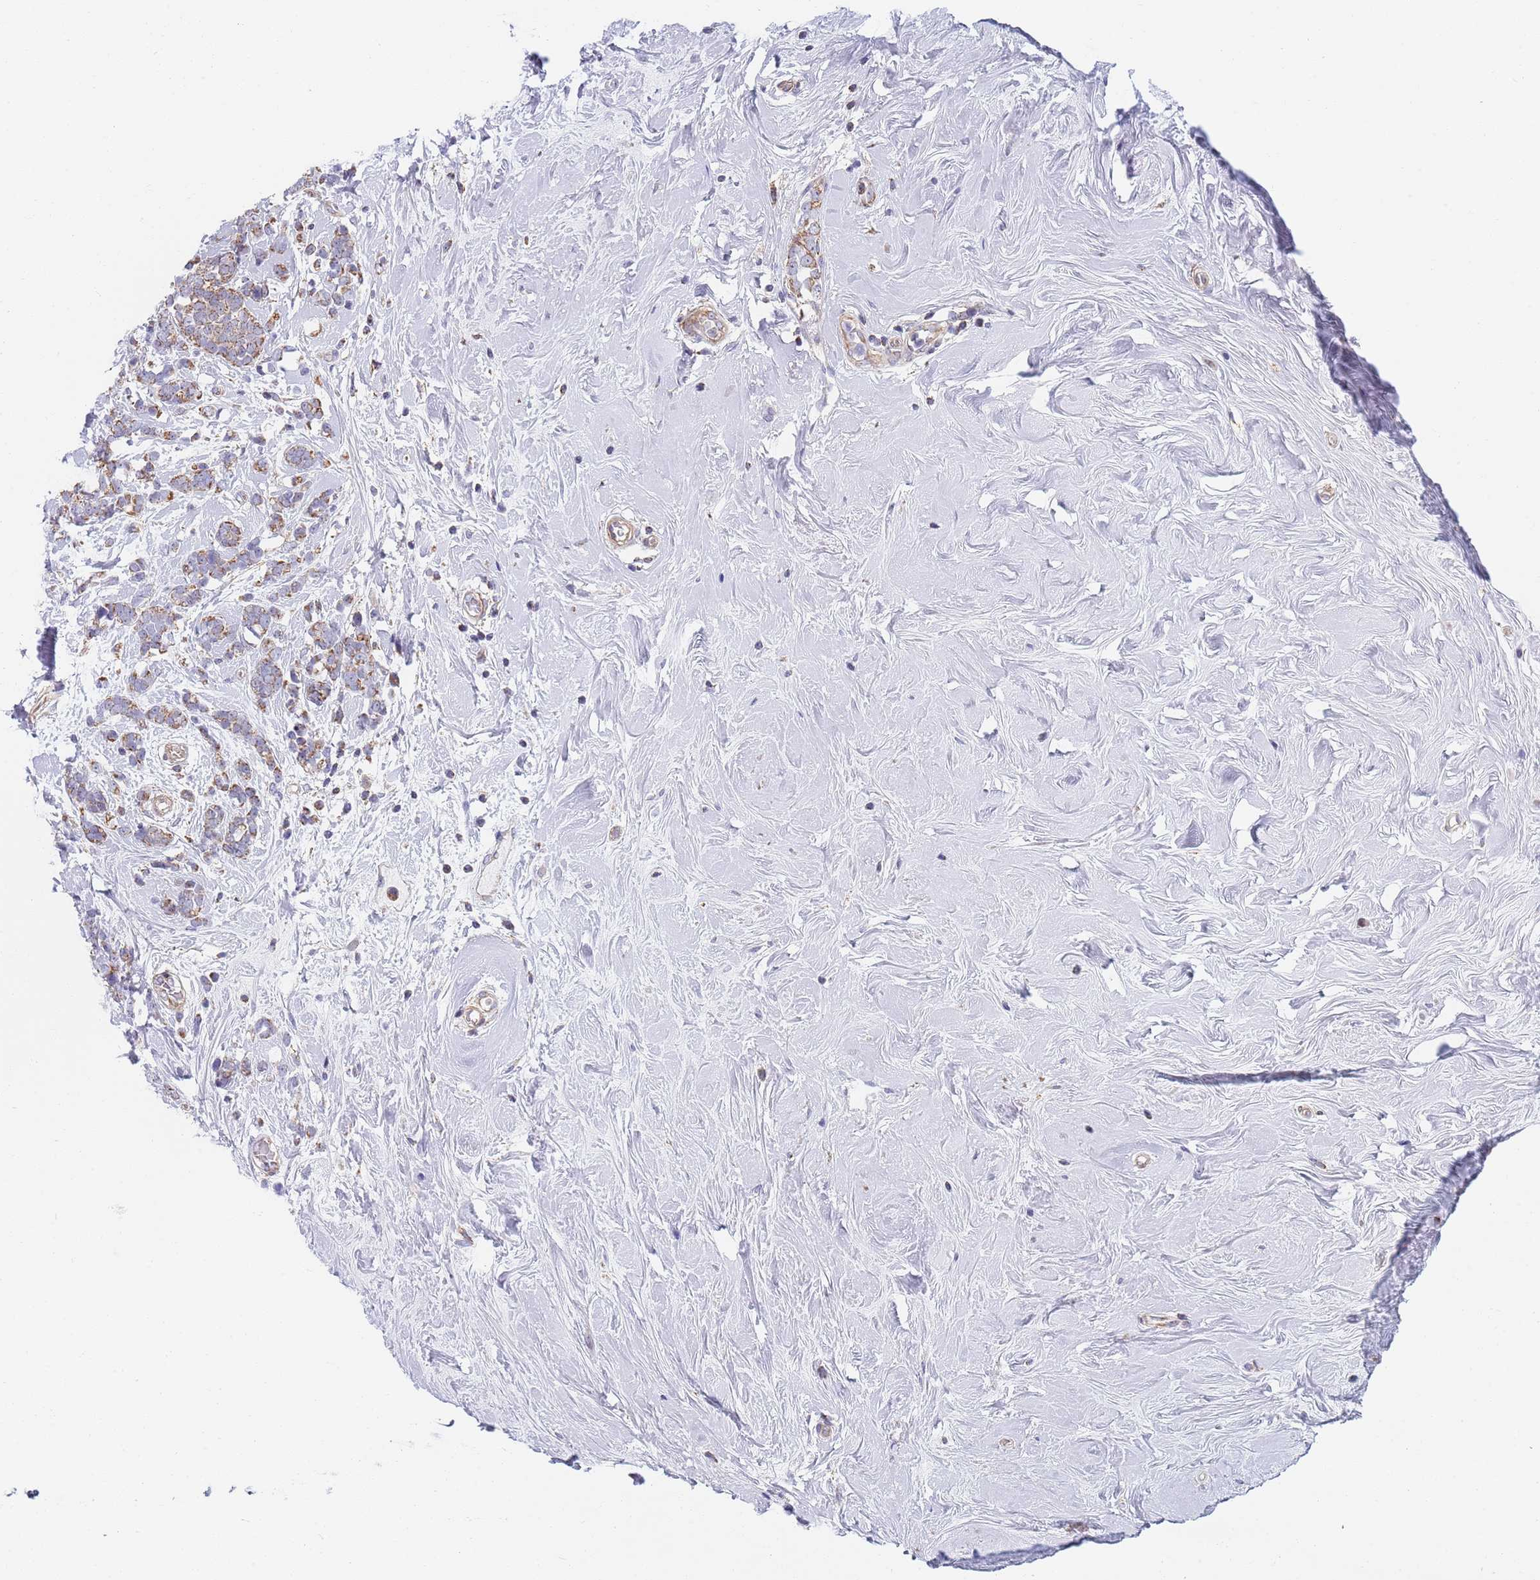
{"staining": {"intensity": "moderate", "quantity": ">75%", "location": "cytoplasmic/membranous"}, "tissue": "breast cancer", "cell_type": "Tumor cells", "image_type": "cancer", "snomed": [{"axis": "morphology", "description": "Lobular carcinoma"}, {"axis": "topography", "description": "Breast"}], "caption": "Brown immunohistochemical staining in breast lobular carcinoma exhibits moderate cytoplasmic/membranous expression in about >75% of tumor cells.", "gene": "PWWP3A", "patient": {"sex": "female", "age": 58}}